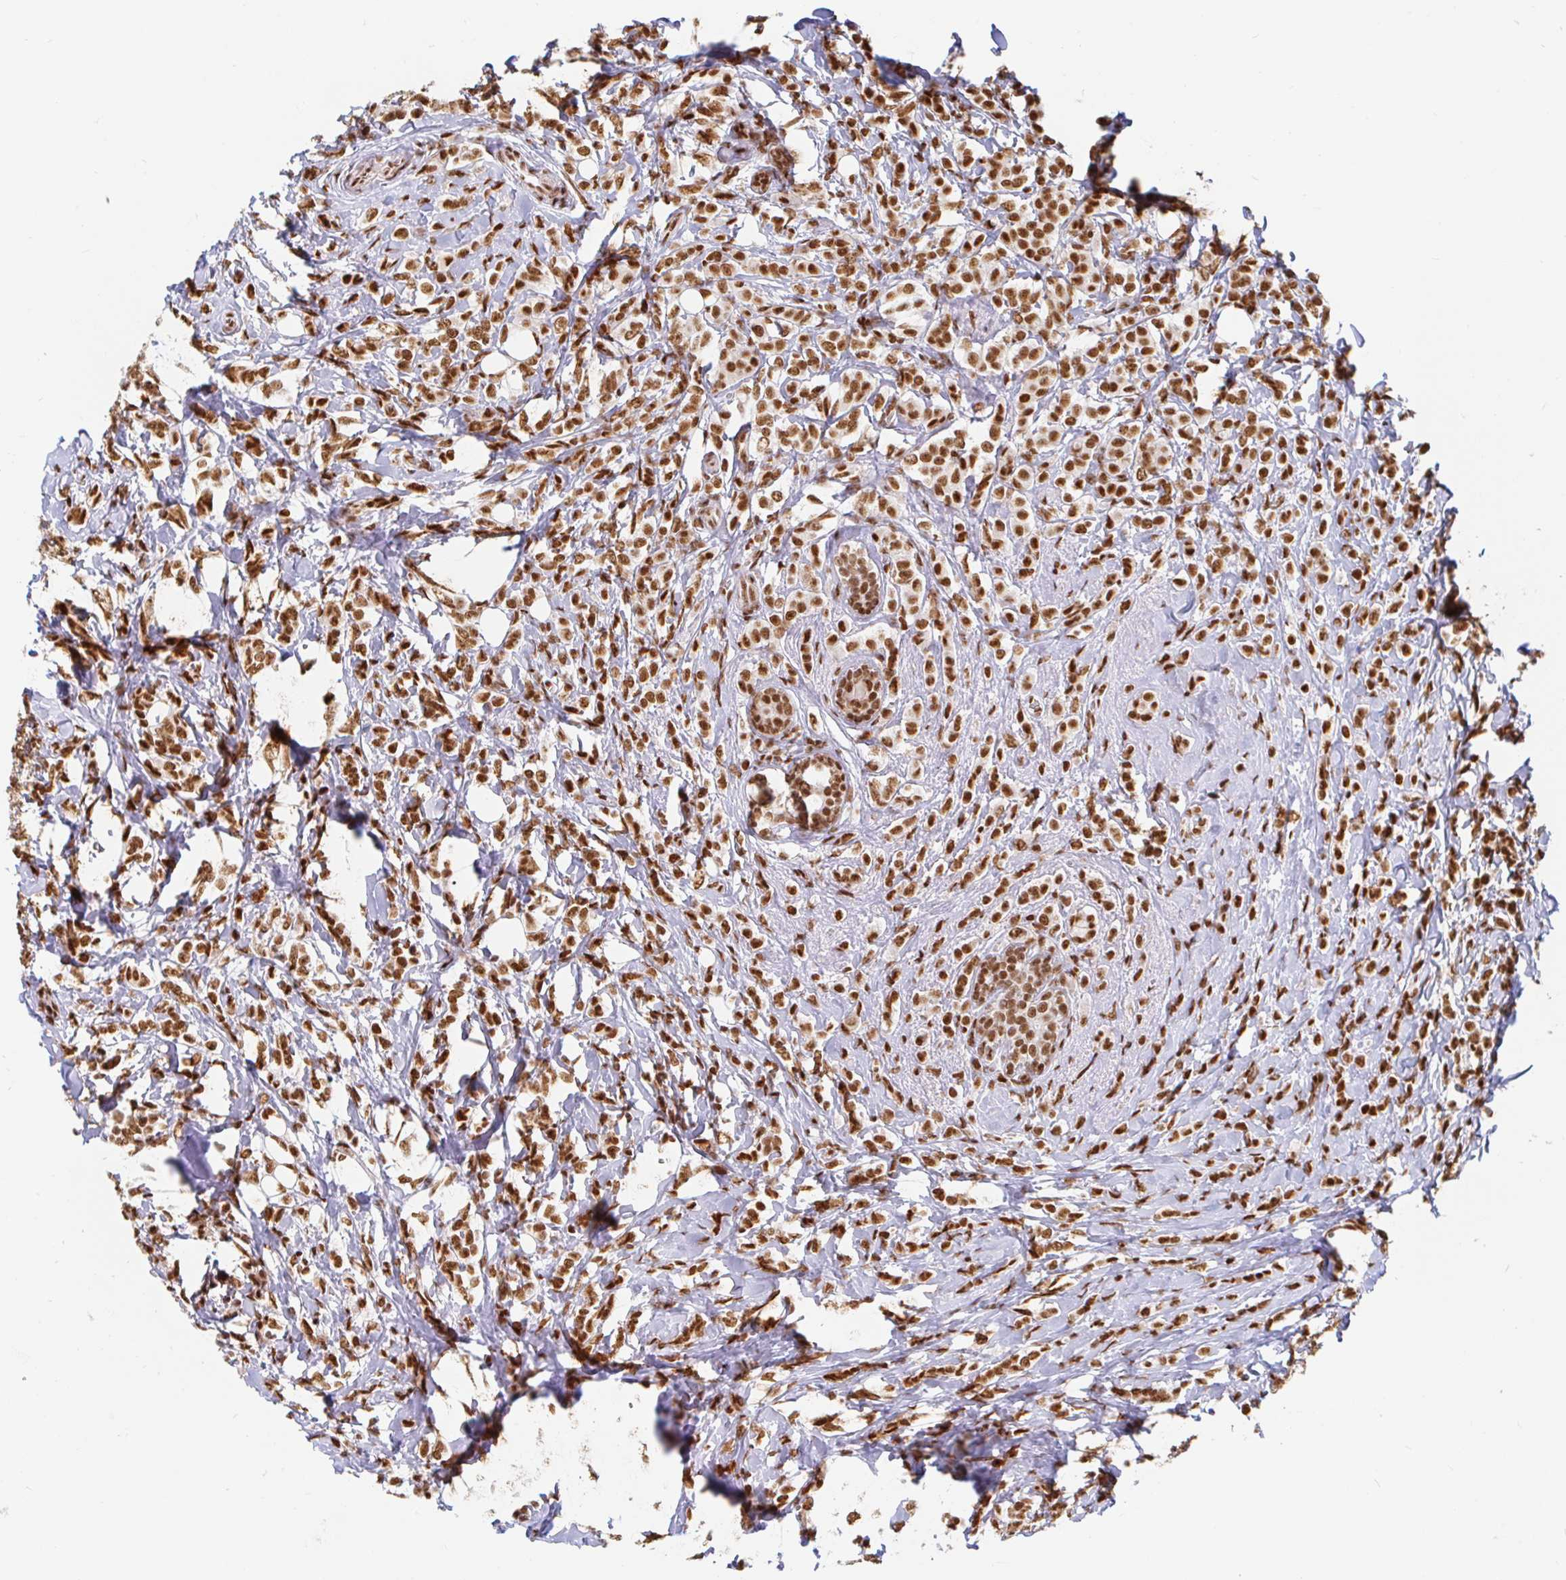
{"staining": {"intensity": "moderate", "quantity": ">75%", "location": "nuclear"}, "tissue": "breast cancer", "cell_type": "Tumor cells", "image_type": "cancer", "snomed": [{"axis": "morphology", "description": "Lobular carcinoma"}, {"axis": "topography", "description": "Breast"}], "caption": "Protein analysis of breast cancer tissue shows moderate nuclear staining in about >75% of tumor cells.", "gene": "RBMX", "patient": {"sex": "female", "age": 49}}